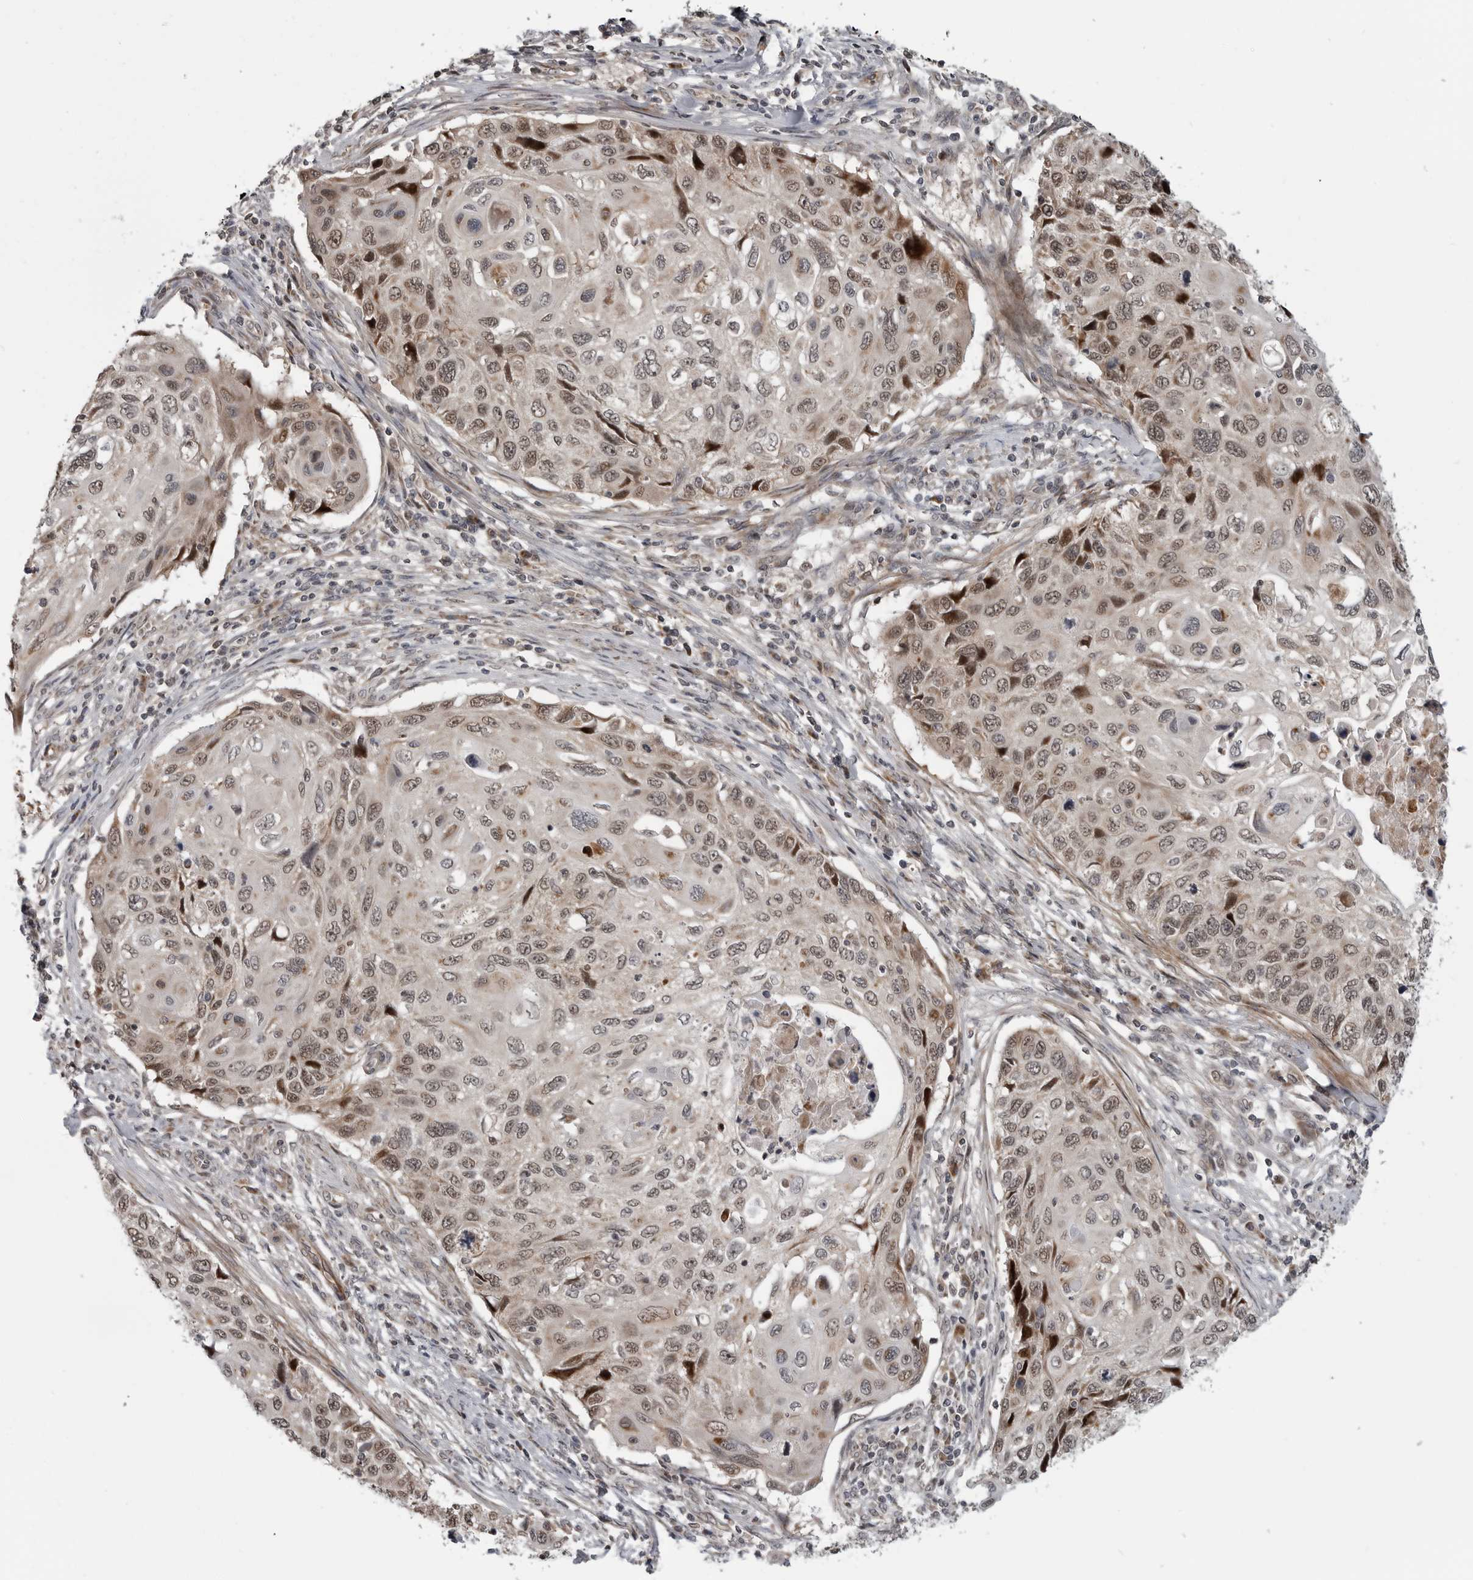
{"staining": {"intensity": "moderate", "quantity": "25%-75%", "location": "nuclear"}, "tissue": "cervical cancer", "cell_type": "Tumor cells", "image_type": "cancer", "snomed": [{"axis": "morphology", "description": "Squamous cell carcinoma, NOS"}, {"axis": "topography", "description": "Cervix"}], "caption": "Moderate nuclear staining is identified in about 25%-75% of tumor cells in cervical cancer.", "gene": "FAAP100", "patient": {"sex": "female", "age": 70}}